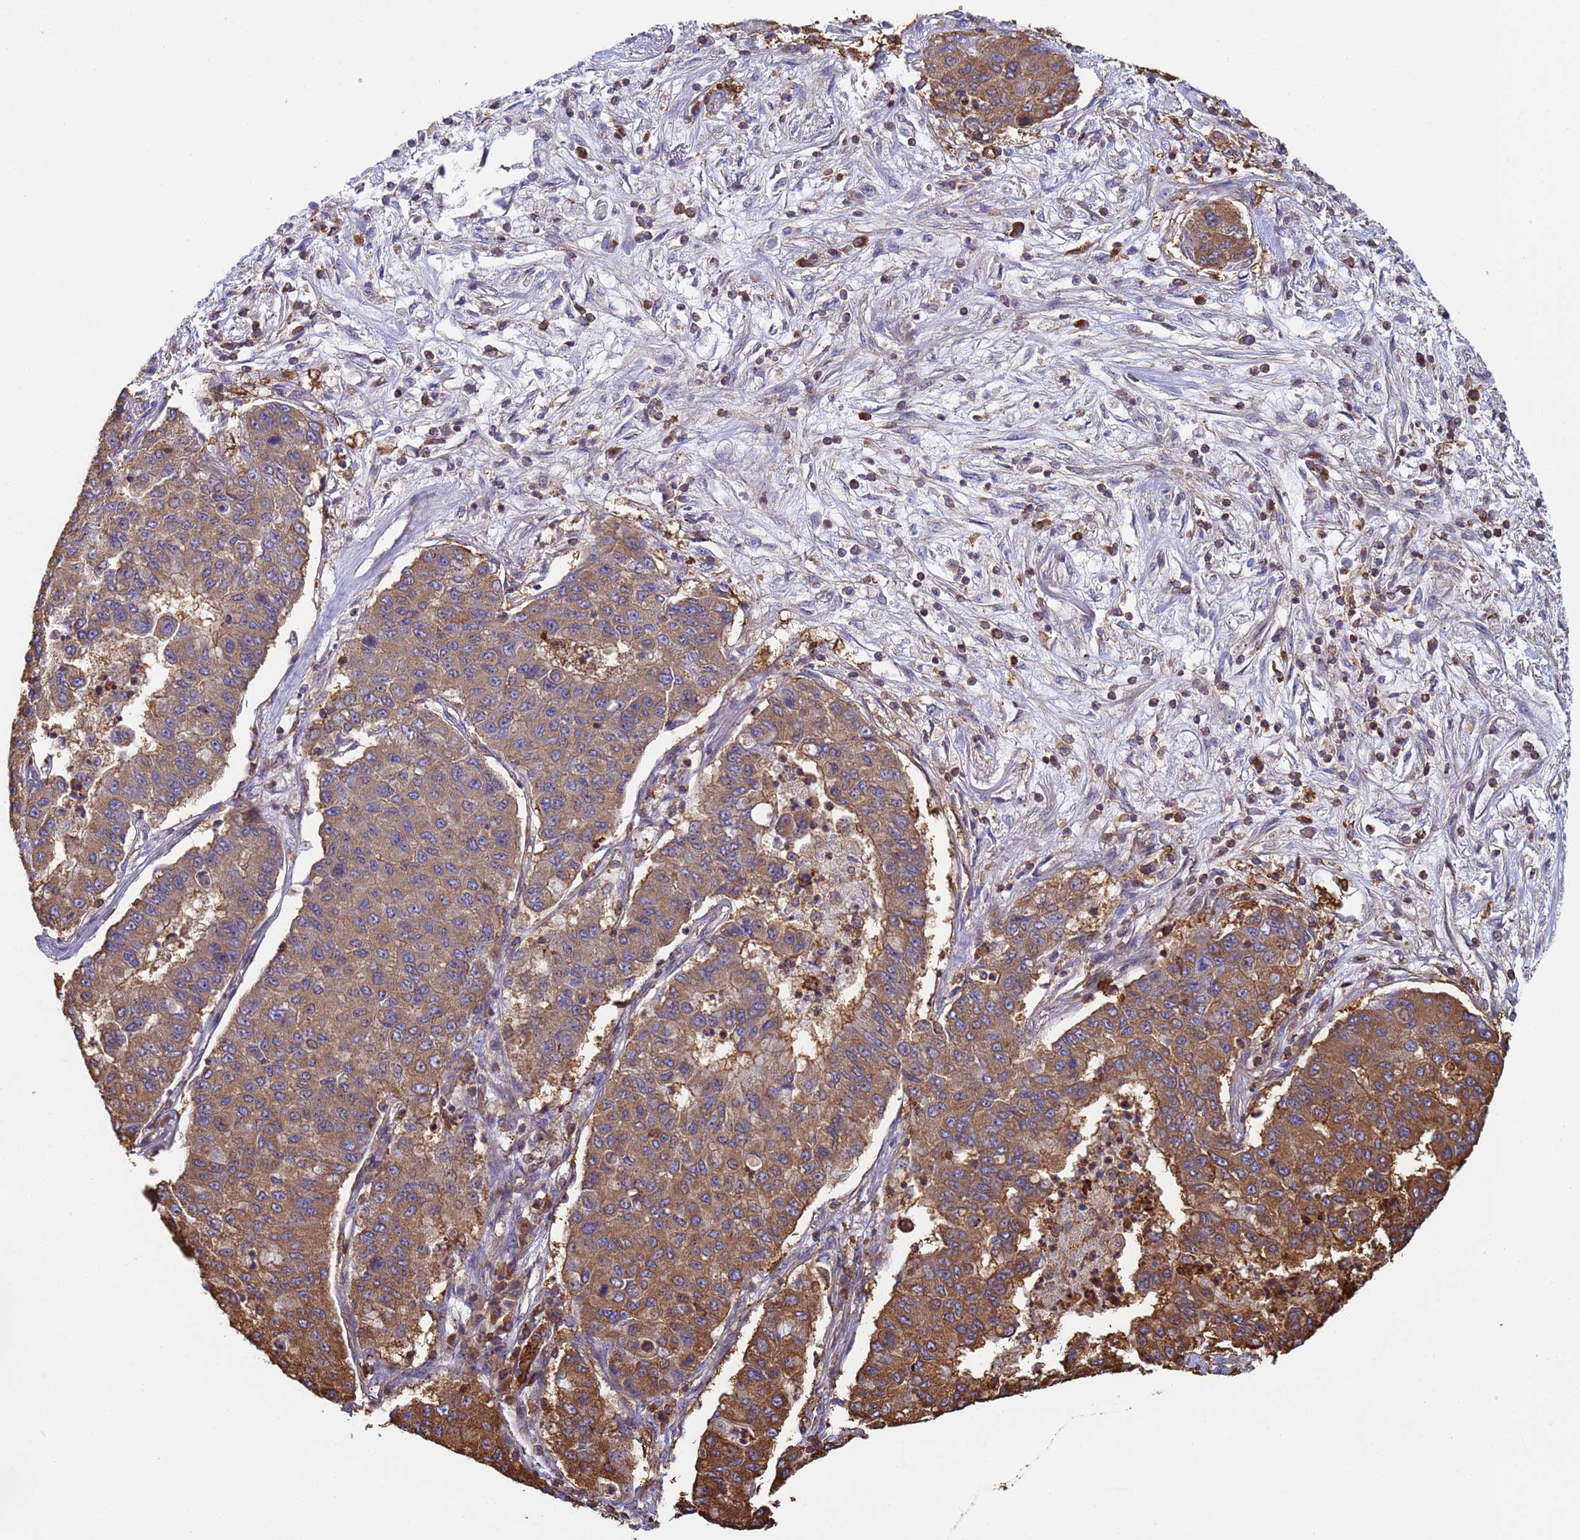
{"staining": {"intensity": "strong", "quantity": ">75%", "location": "cytoplasmic/membranous"}, "tissue": "lung cancer", "cell_type": "Tumor cells", "image_type": "cancer", "snomed": [{"axis": "morphology", "description": "Squamous cell carcinoma, NOS"}, {"axis": "topography", "description": "Lung"}], "caption": "Protein staining of lung squamous cell carcinoma tissue reveals strong cytoplasmic/membranous positivity in about >75% of tumor cells.", "gene": "ZNG1B", "patient": {"sex": "male", "age": 74}}